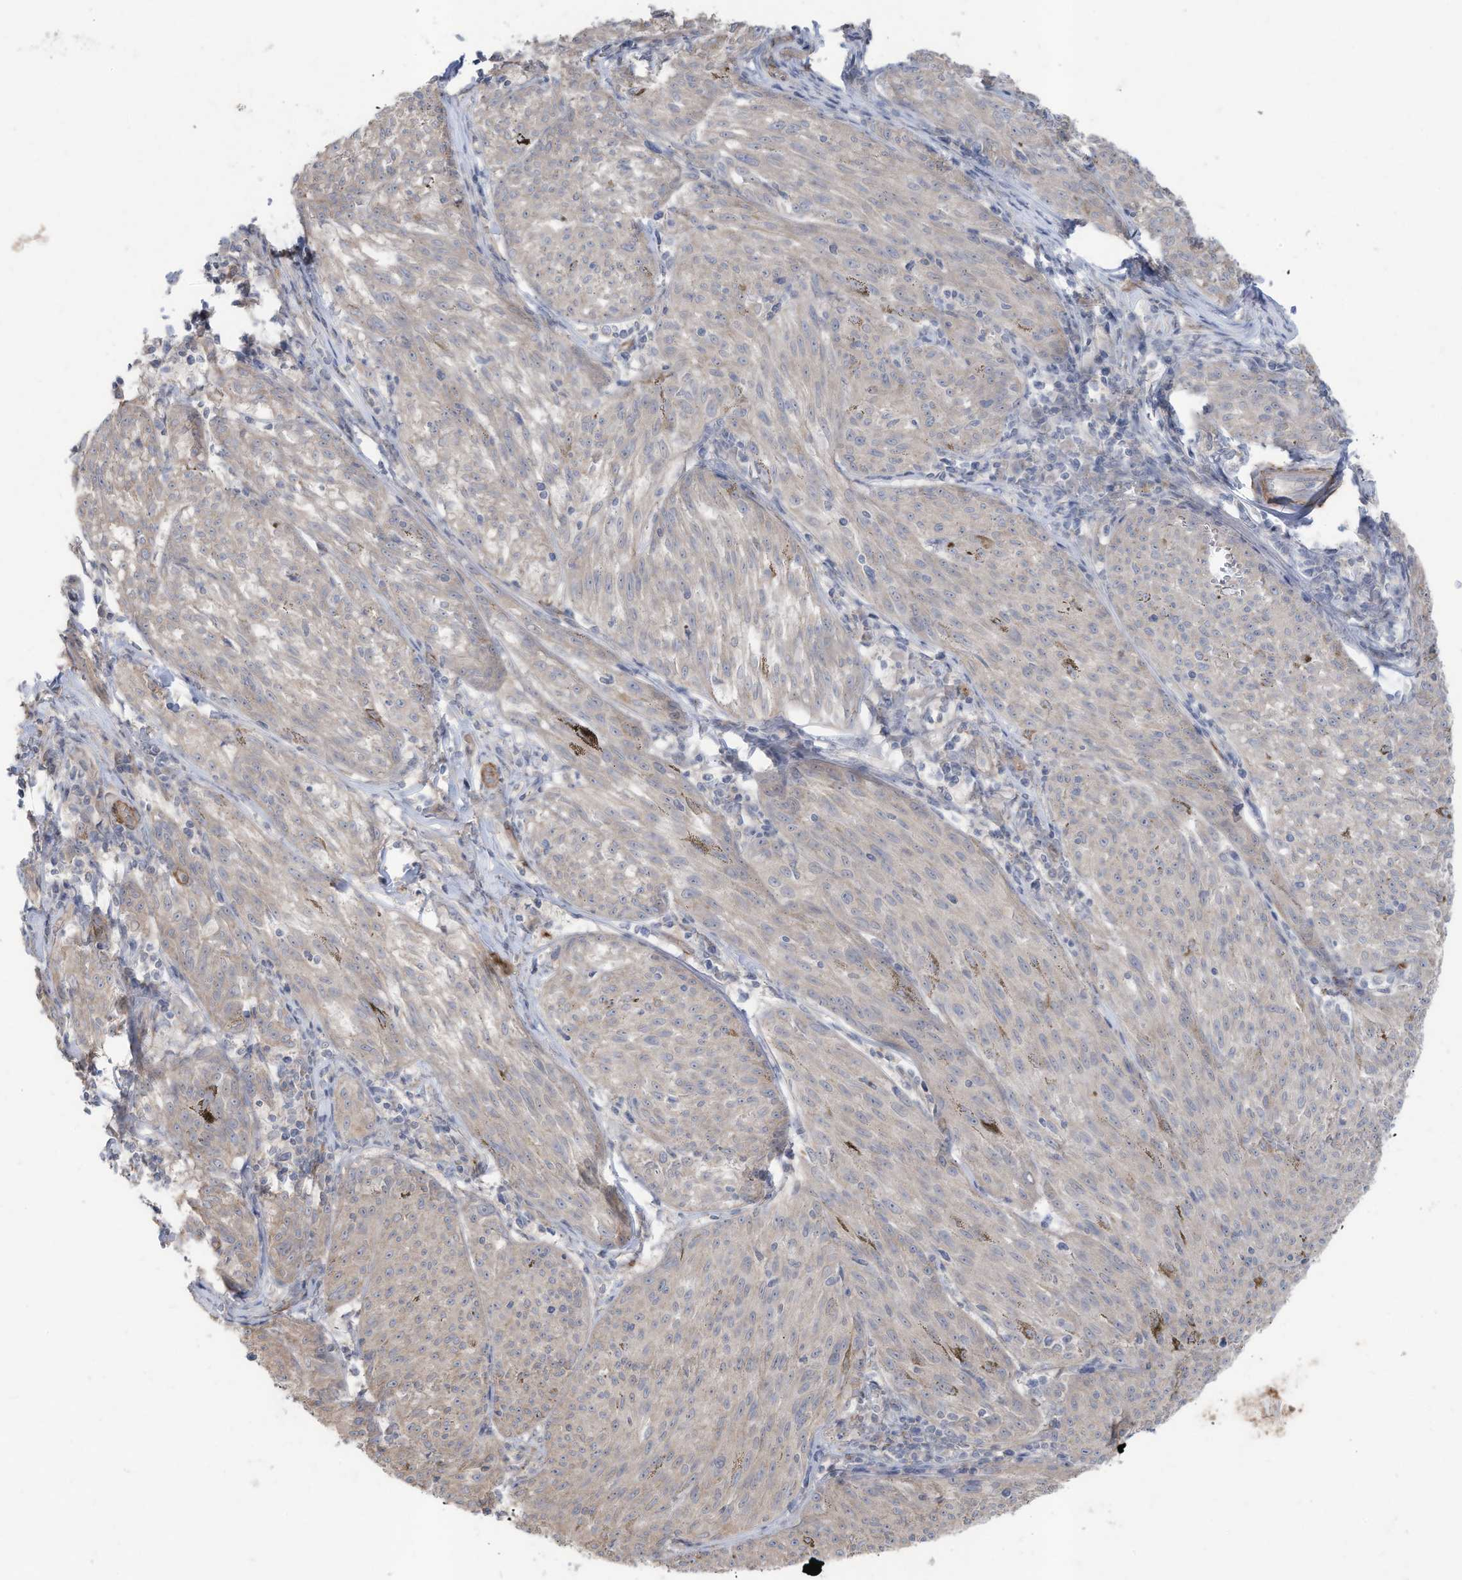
{"staining": {"intensity": "negative", "quantity": "none", "location": "none"}, "tissue": "melanoma", "cell_type": "Tumor cells", "image_type": "cancer", "snomed": [{"axis": "morphology", "description": "Malignant melanoma, NOS"}, {"axis": "topography", "description": "Skin"}], "caption": "Tumor cells are negative for brown protein staining in melanoma.", "gene": "SLC17A7", "patient": {"sex": "female", "age": 72}}